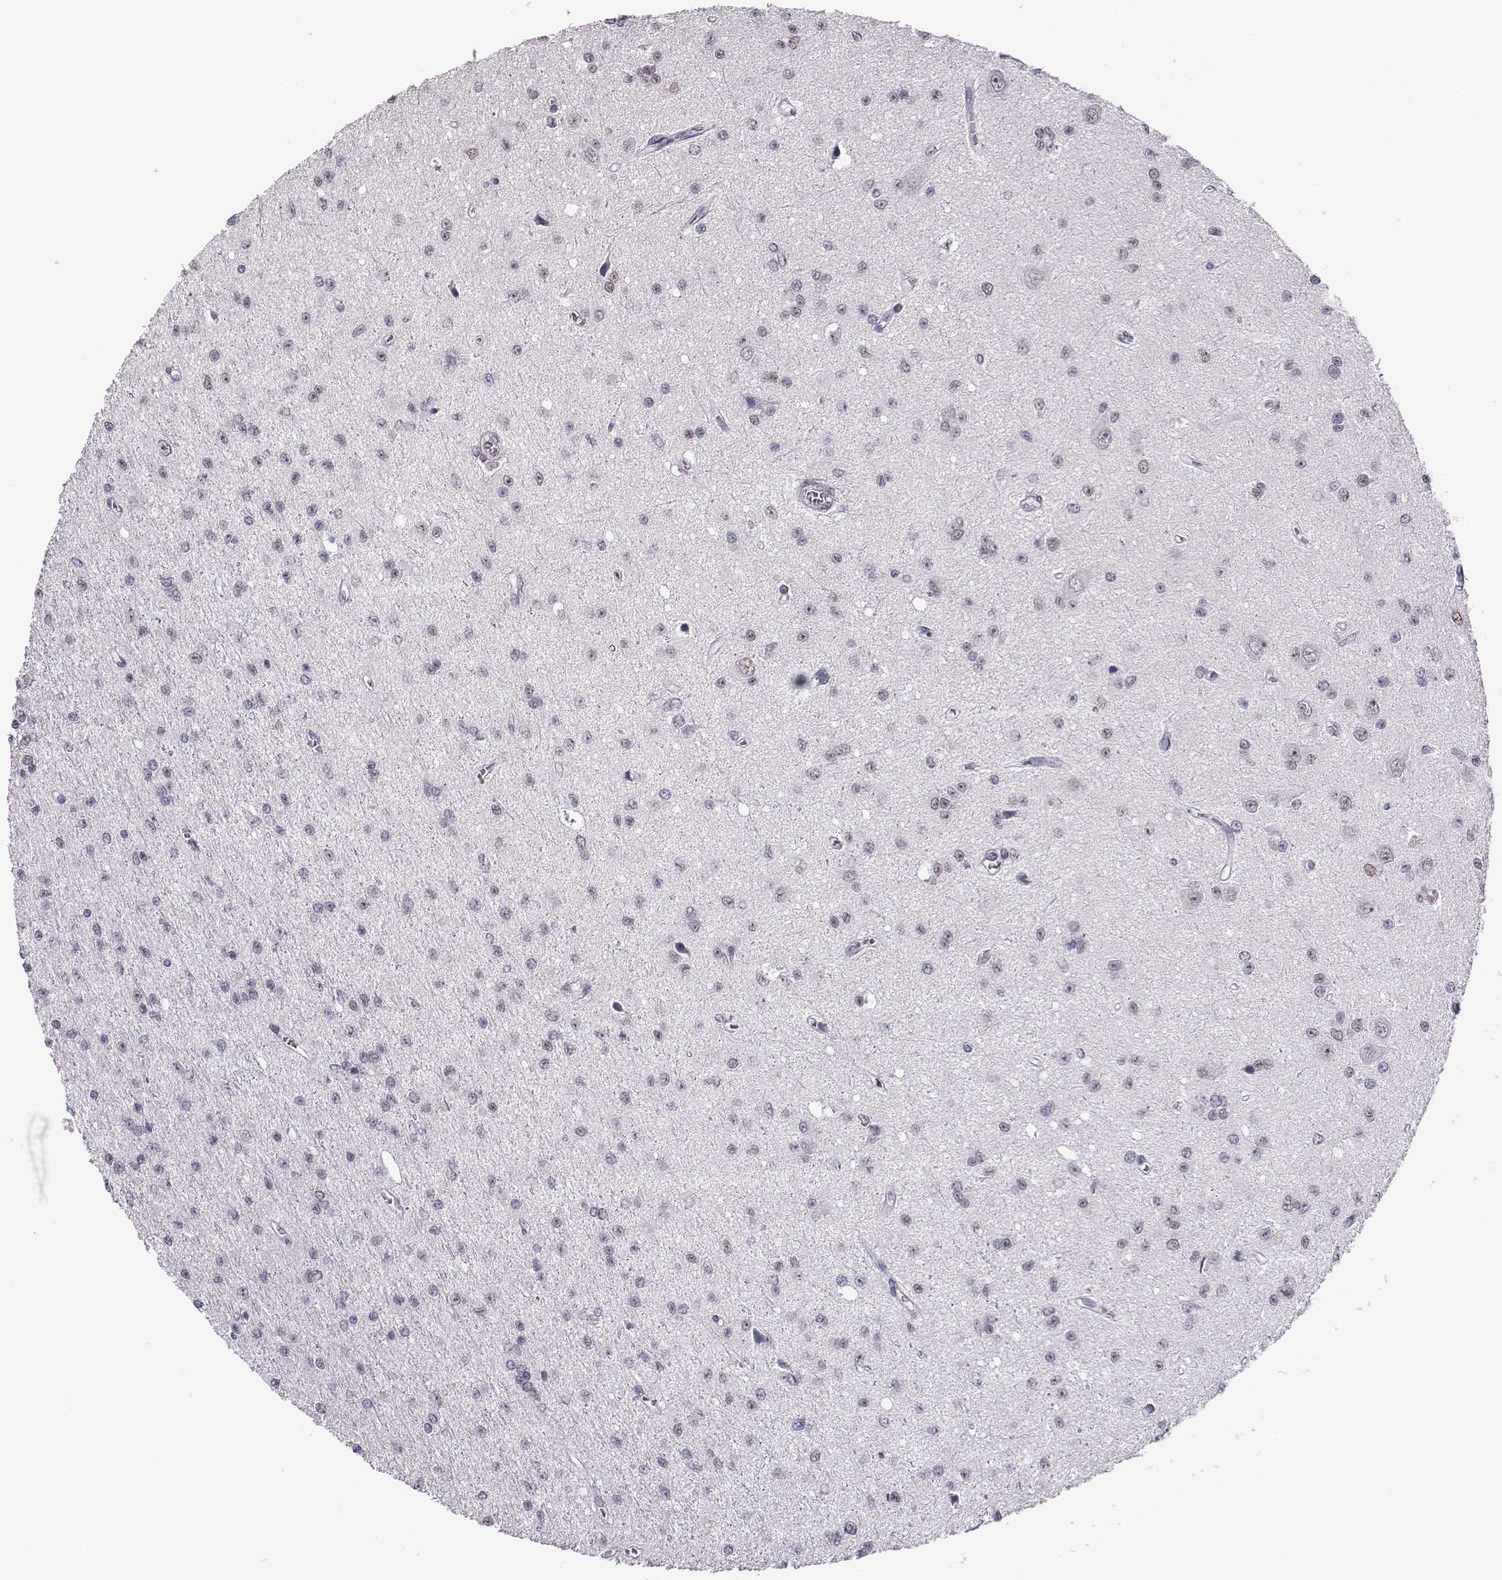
{"staining": {"intensity": "negative", "quantity": "none", "location": "none"}, "tissue": "glioma", "cell_type": "Tumor cells", "image_type": "cancer", "snomed": [{"axis": "morphology", "description": "Glioma, malignant, Low grade"}, {"axis": "topography", "description": "Brain"}], "caption": "Malignant low-grade glioma was stained to show a protein in brown. There is no significant positivity in tumor cells.", "gene": "POLI", "patient": {"sex": "female", "age": 45}}